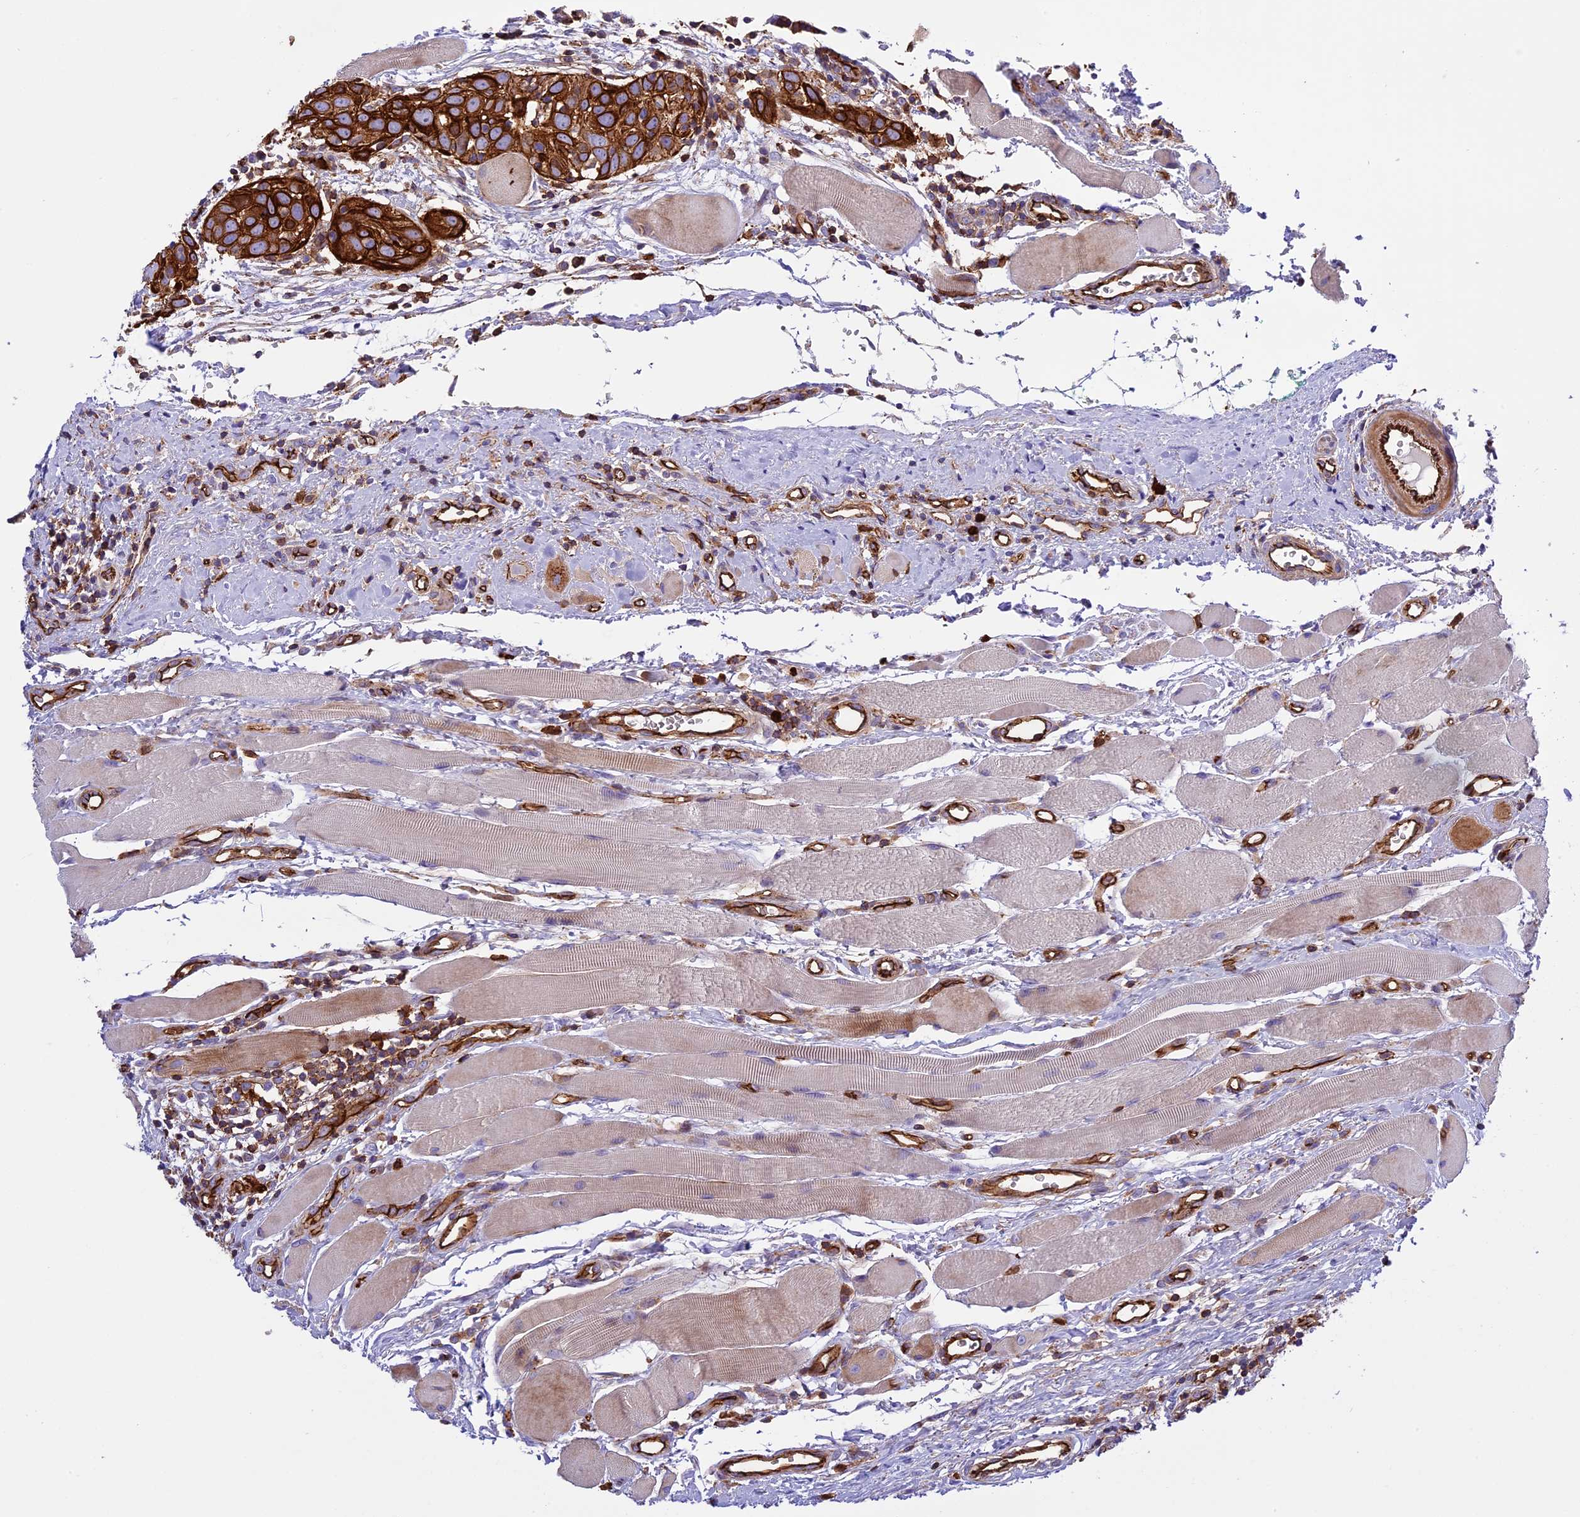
{"staining": {"intensity": "strong", "quantity": ">75%", "location": "cytoplasmic/membranous"}, "tissue": "head and neck cancer", "cell_type": "Tumor cells", "image_type": "cancer", "snomed": [{"axis": "morphology", "description": "Squamous cell carcinoma, NOS"}, {"axis": "topography", "description": "Oral tissue"}, {"axis": "topography", "description": "Head-Neck"}], "caption": "A photomicrograph showing strong cytoplasmic/membranous expression in about >75% of tumor cells in head and neck cancer (squamous cell carcinoma), as visualized by brown immunohistochemical staining.", "gene": "CD99L2", "patient": {"sex": "female", "age": 50}}